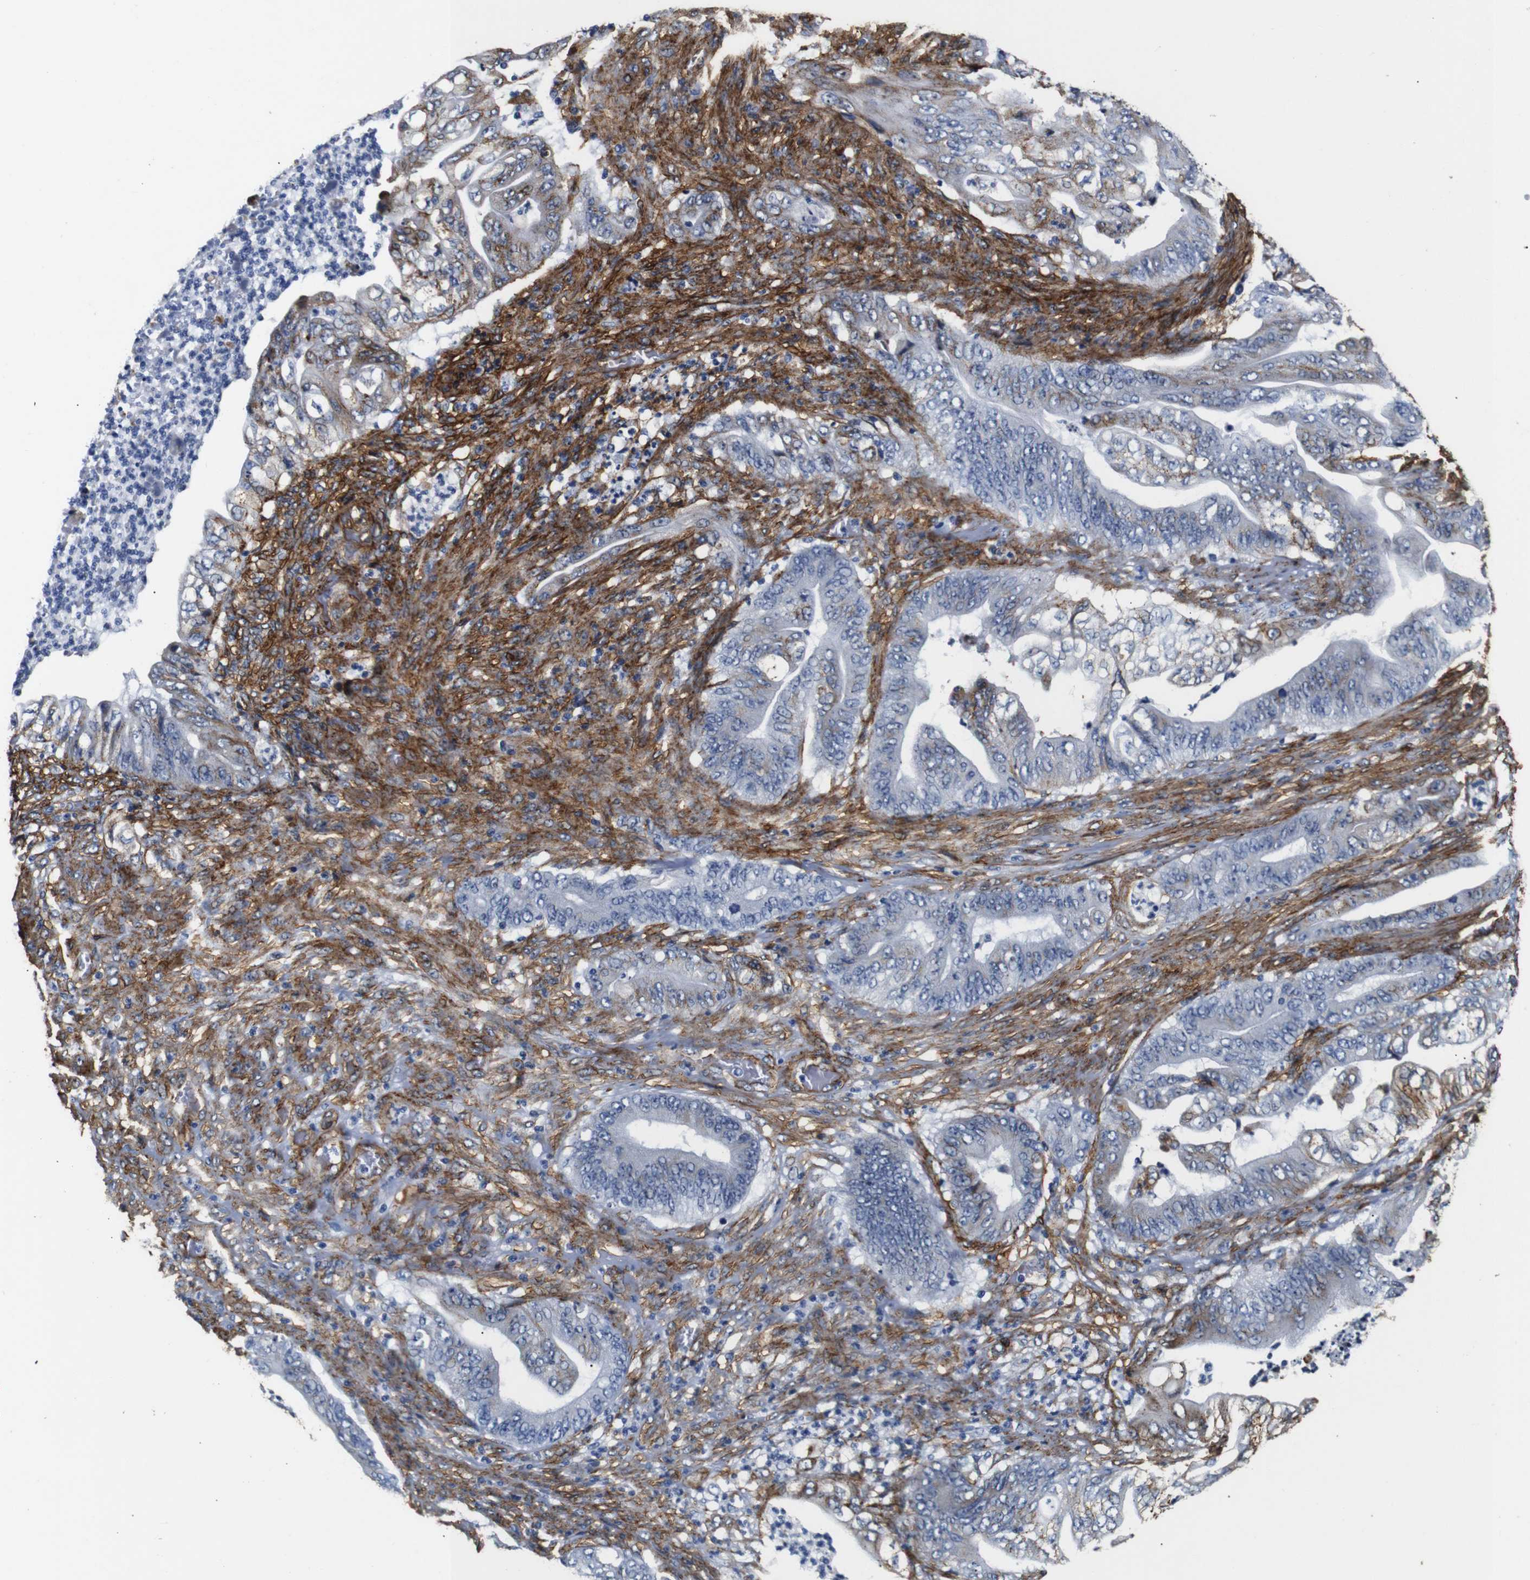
{"staining": {"intensity": "moderate", "quantity": "<25%", "location": "cytoplasmic/membranous"}, "tissue": "stomach cancer", "cell_type": "Tumor cells", "image_type": "cancer", "snomed": [{"axis": "morphology", "description": "Adenocarcinoma, NOS"}, {"axis": "topography", "description": "Stomach"}], "caption": "DAB (3,3'-diaminobenzidine) immunohistochemical staining of human stomach cancer displays moderate cytoplasmic/membranous protein positivity in approximately <25% of tumor cells. Nuclei are stained in blue.", "gene": "CAV2", "patient": {"sex": "female", "age": 73}}